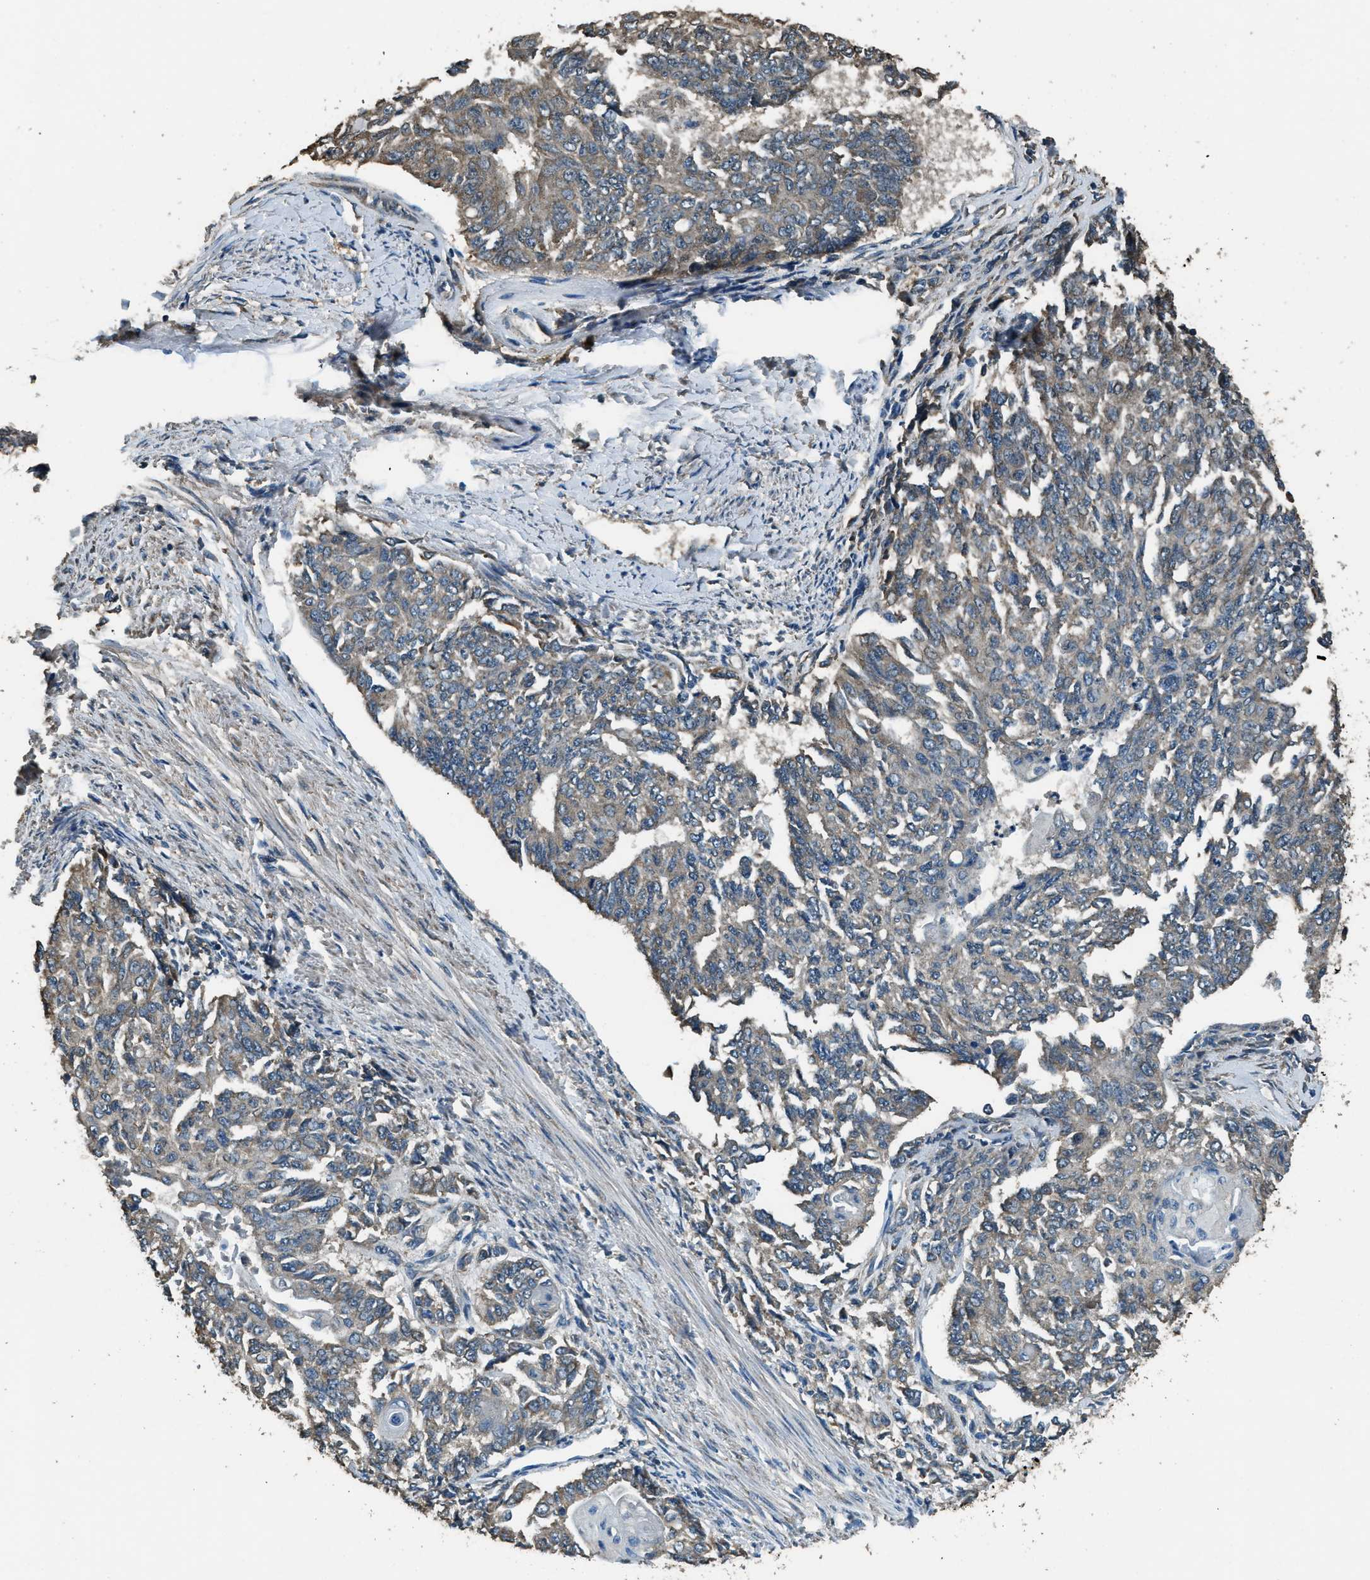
{"staining": {"intensity": "weak", "quantity": "25%-75%", "location": "cytoplasmic/membranous"}, "tissue": "endometrial cancer", "cell_type": "Tumor cells", "image_type": "cancer", "snomed": [{"axis": "morphology", "description": "Adenocarcinoma, NOS"}, {"axis": "topography", "description": "Endometrium"}], "caption": "A brown stain labels weak cytoplasmic/membranous positivity of a protein in endometrial cancer tumor cells.", "gene": "SALL3", "patient": {"sex": "female", "age": 32}}